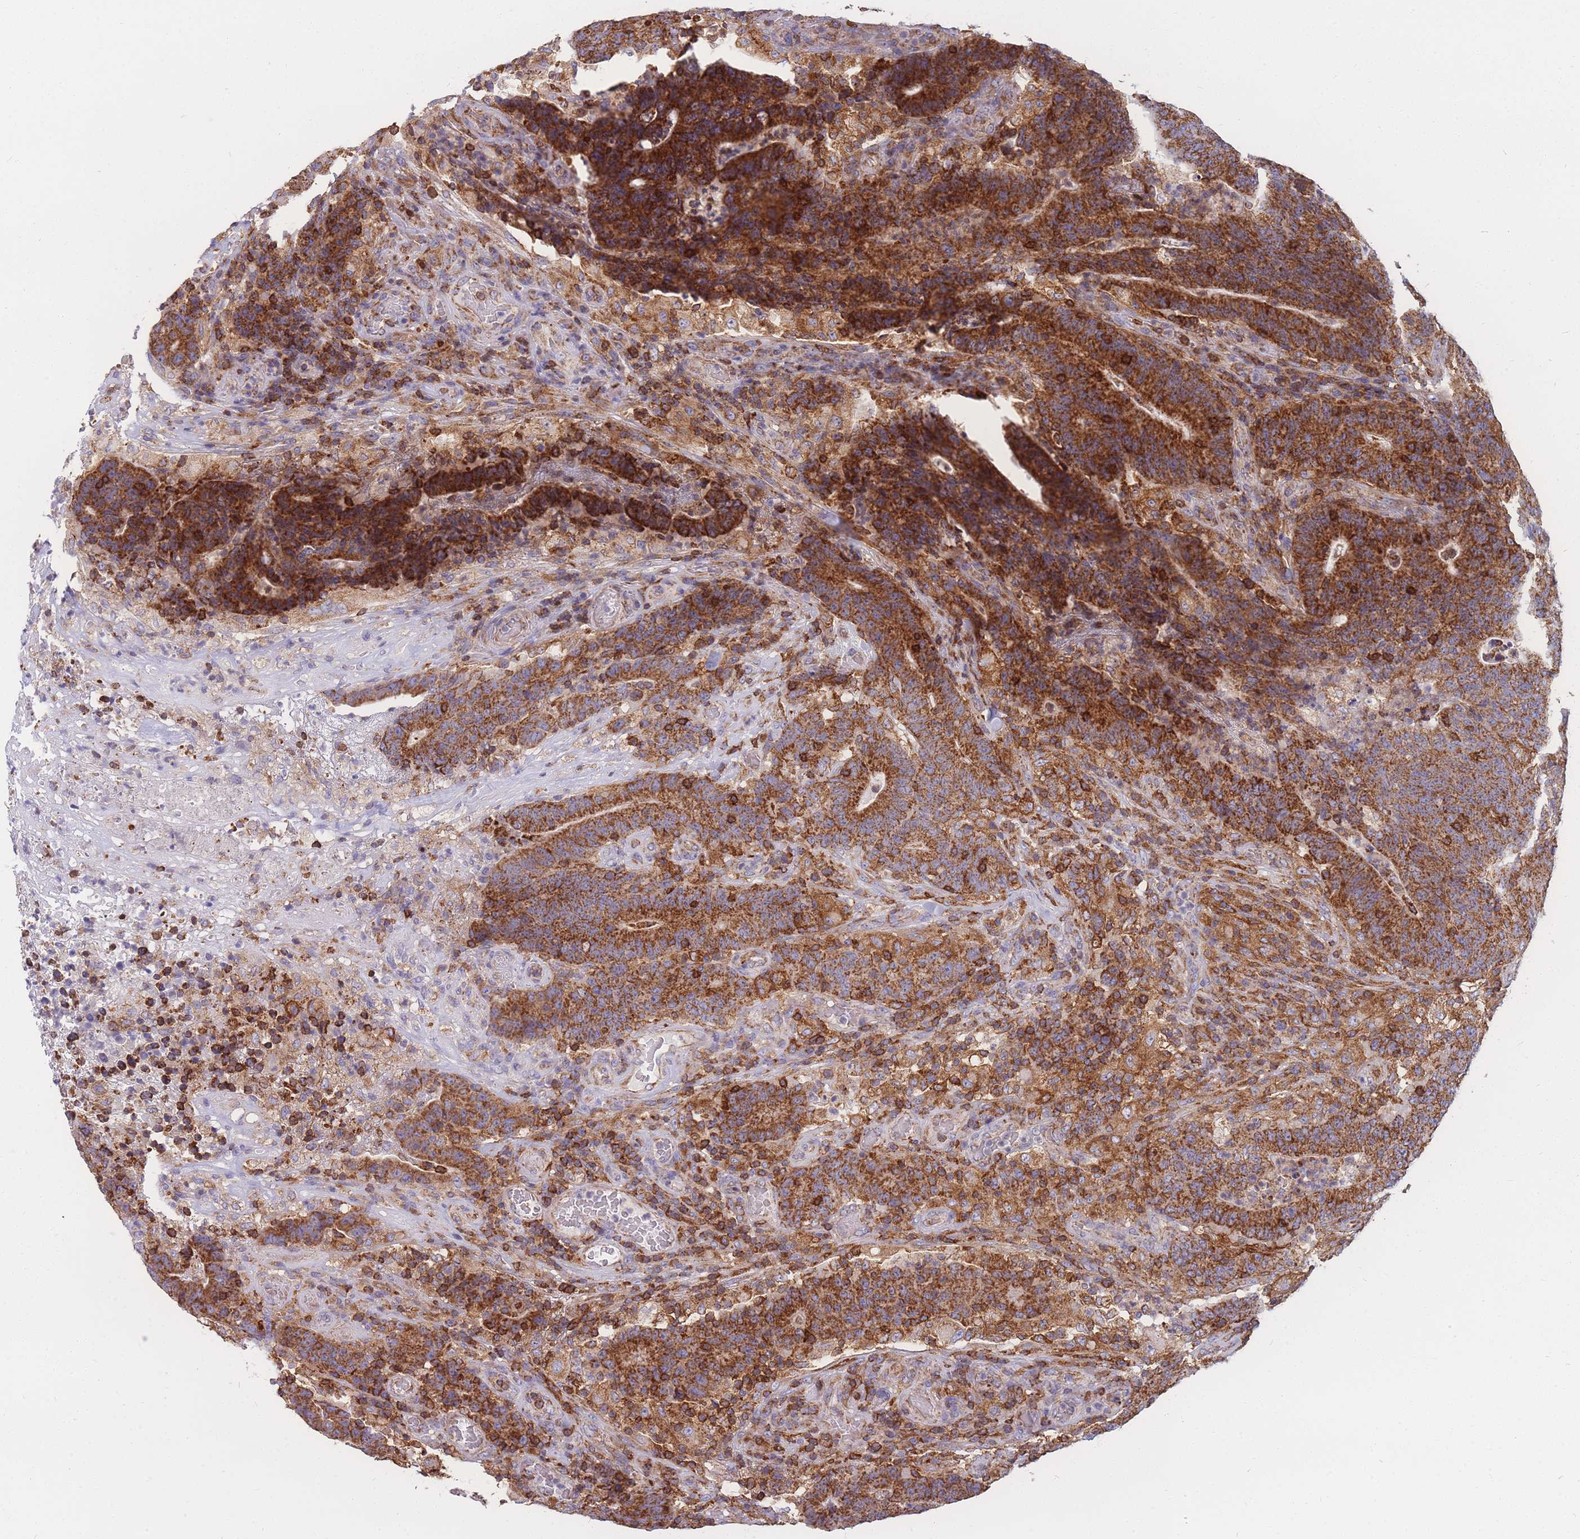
{"staining": {"intensity": "moderate", "quantity": ">75%", "location": "cytoplasmic/membranous"}, "tissue": "colorectal cancer", "cell_type": "Tumor cells", "image_type": "cancer", "snomed": [{"axis": "morphology", "description": "Normal tissue, NOS"}, {"axis": "morphology", "description": "Adenocarcinoma, NOS"}, {"axis": "topography", "description": "Colon"}], "caption": "Adenocarcinoma (colorectal) was stained to show a protein in brown. There is medium levels of moderate cytoplasmic/membranous expression in approximately >75% of tumor cells.", "gene": "MRPL54", "patient": {"sex": "female", "age": 75}}